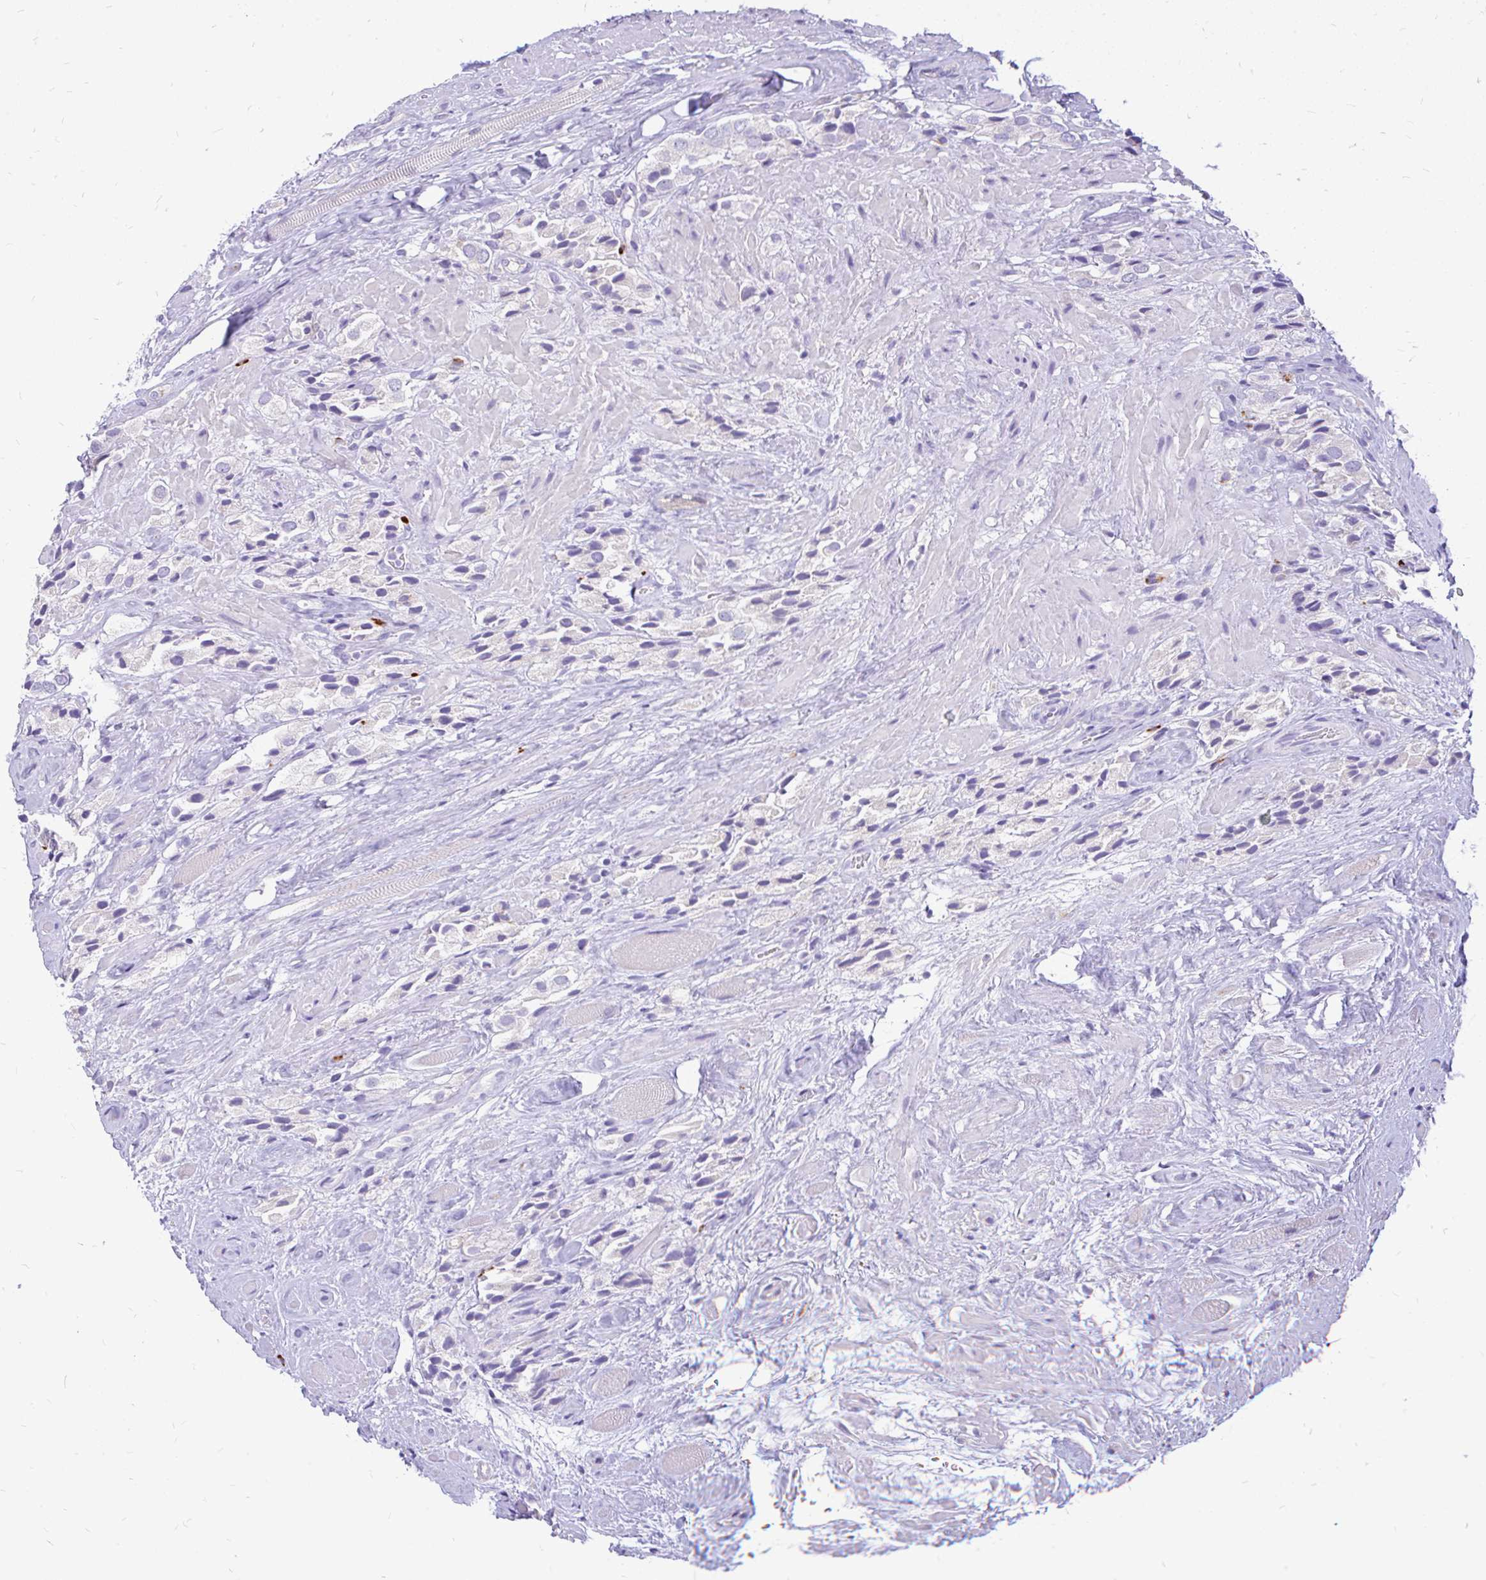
{"staining": {"intensity": "negative", "quantity": "none", "location": "none"}, "tissue": "prostate cancer", "cell_type": "Tumor cells", "image_type": "cancer", "snomed": [{"axis": "morphology", "description": "Adenocarcinoma, High grade"}, {"axis": "topography", "description": "Prostate and seminal vesicle, NOS"}], "caption": "Human prostate cancer (high-grade adenocarcinoma) stained for a protein using IHC reveals no expression in tumor cells.", "gene": "MAP1LC3A", "patient": {"sex": "male", "age": 64}}